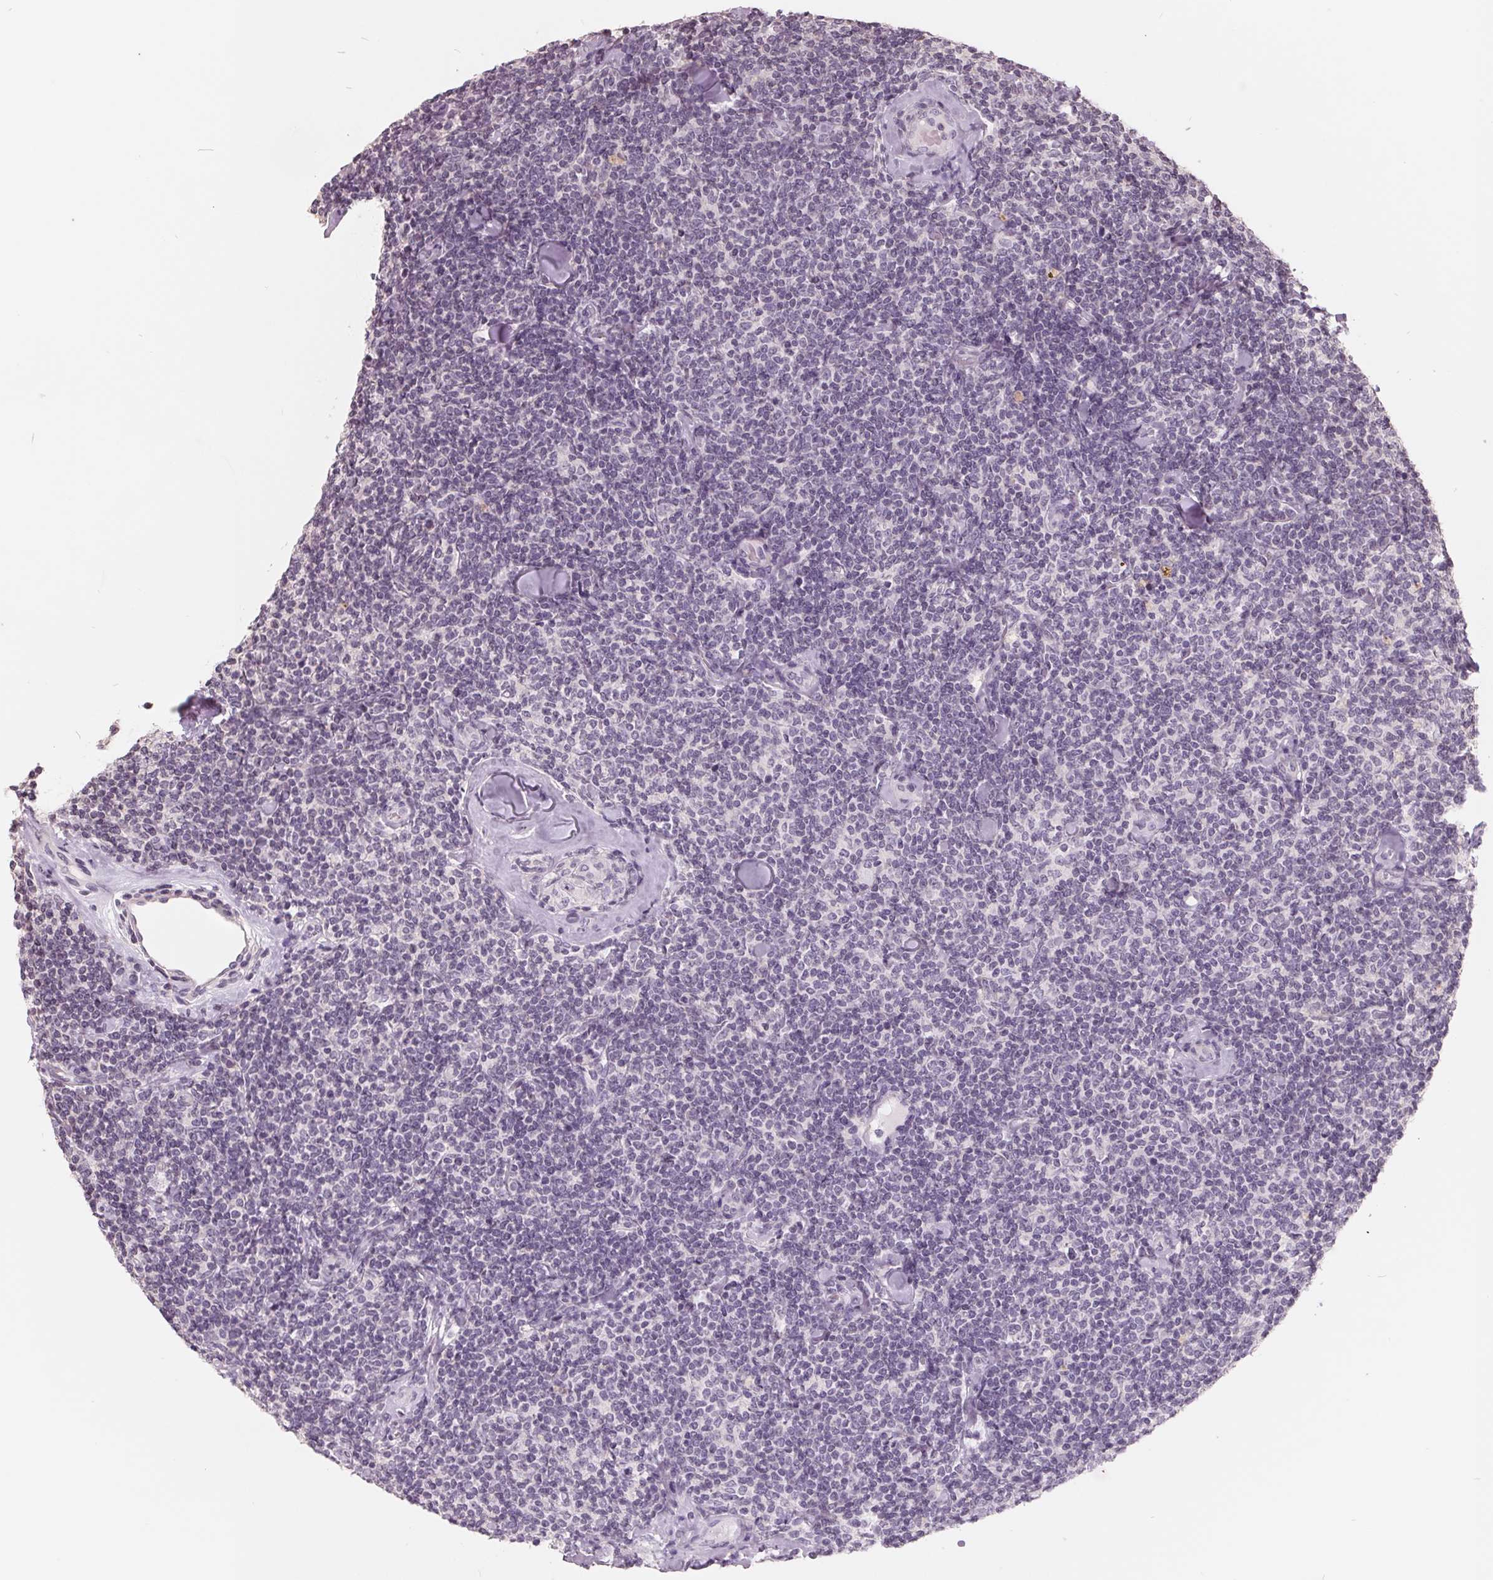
{"staining": {"intensity": "negative", "quantity": "none", "location": "none"}, "tissue": "lymphoma", "cell_type": "Tumor cells", "image_type": "cancer", "snomed": [{"axis": "morphology", "description": "Malignant lymphoma, non-Hodgkin's type, Low grade"}, {"axis": "topography", "description": "Lymph node"}], "caption": "High magnification brightfield microscopy of lymphoma stained with DAB (3,3'-diaminobenzidine) (brown) and counterstained with hematoxylin (blue): tumor cells show no significant positivity.", "gene": "FTCD", "patient": {"sex": "female", "age": 56}}